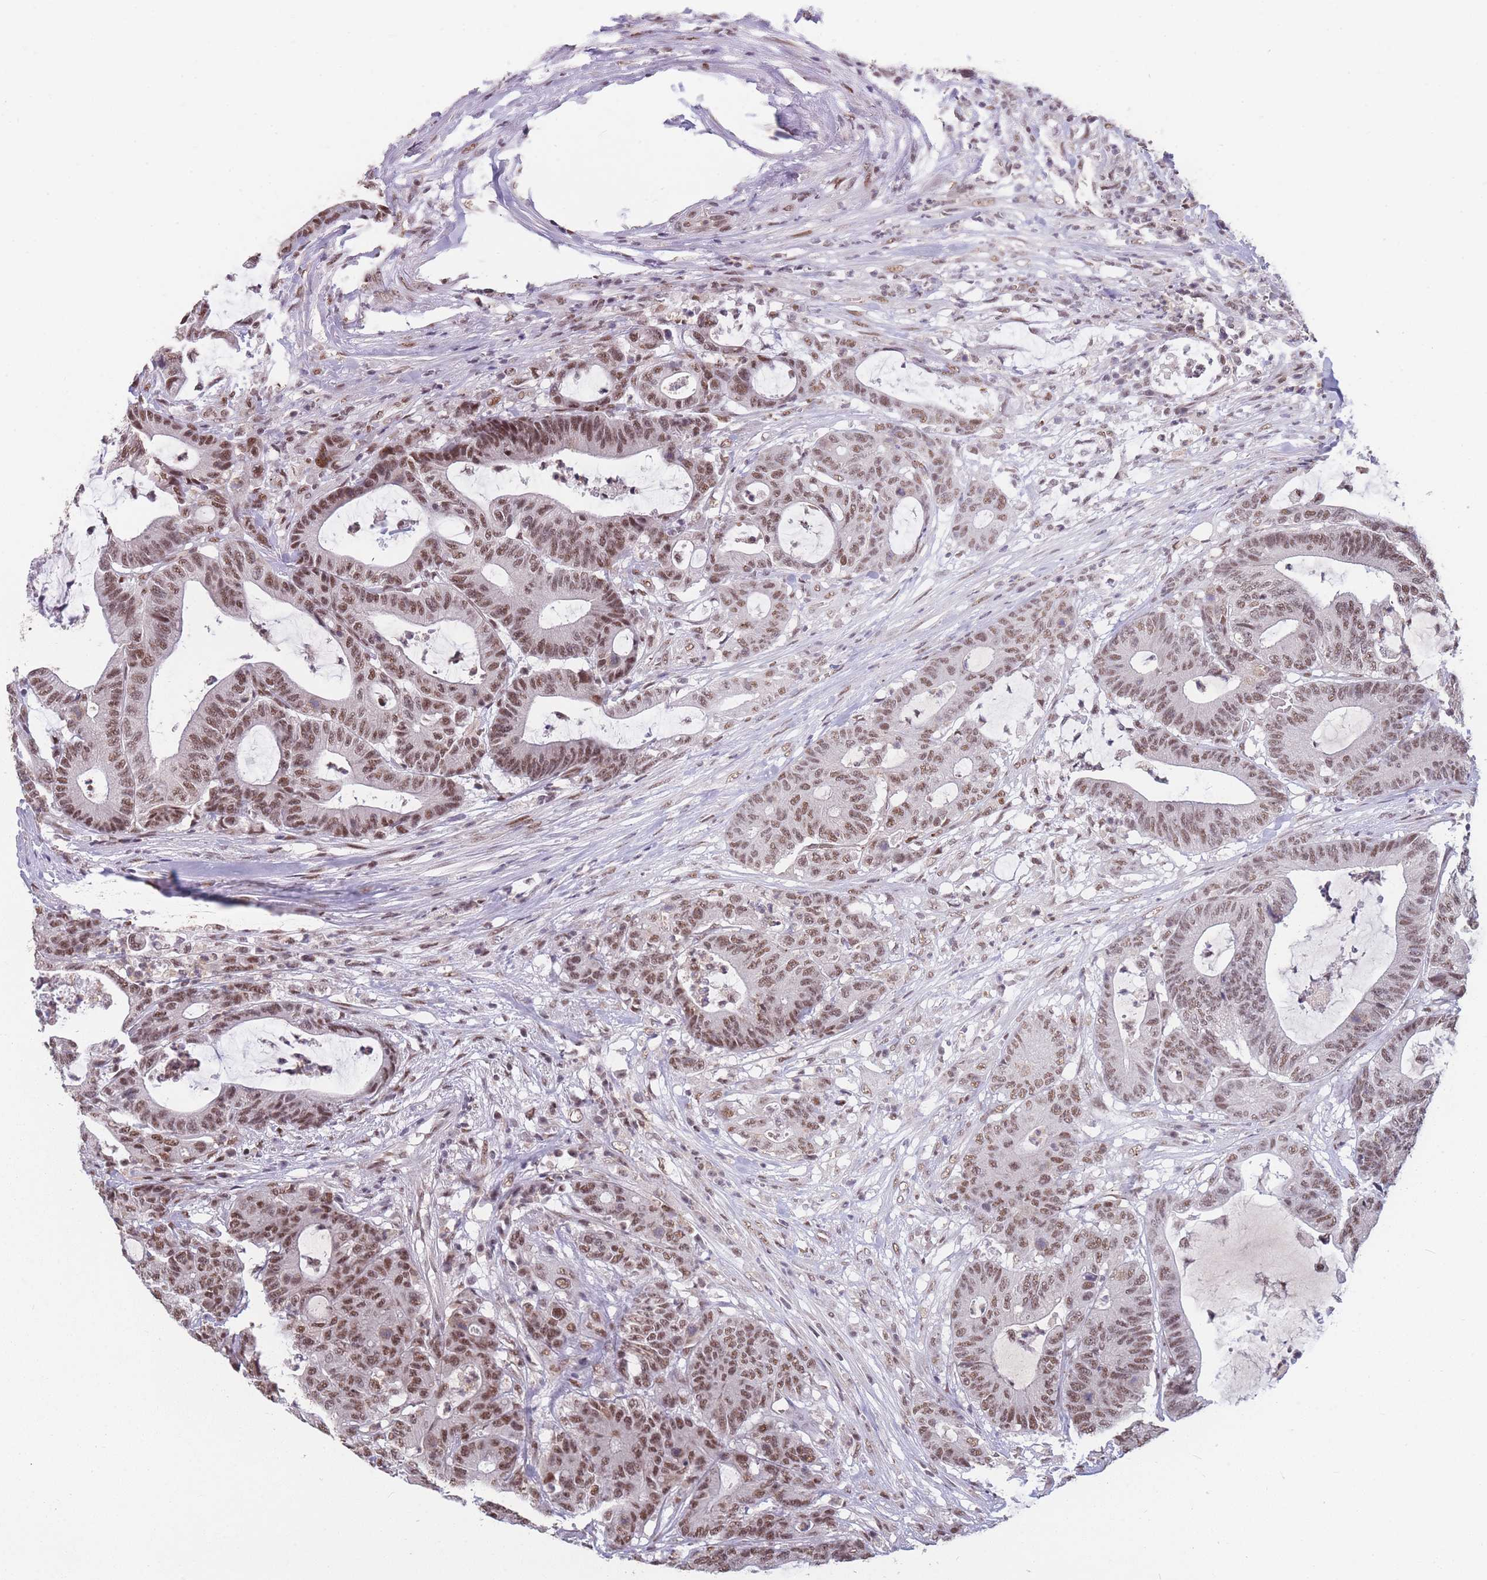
{"staining": {"intensity": "moderate", "quantity": ">75%", "location": "nuclear"}, "tissue": "colorectal cancer", "cell_type": "Tumor cells", "image_type": "cancer", "snomed": [{"axis": "morphology", "description": "Adenocarcinoma, NOS"}, {"axis": "topography", "description": "Colon"}], "caption": "DAB immunohistochemical staining of human colorectal cancer (adenocarcinoma) demonstrates moderate nuclear protein expression in about >75% of tumor cells.", "gene": "SNRPA1", "patient": {"sex": "female", "age": 84}}